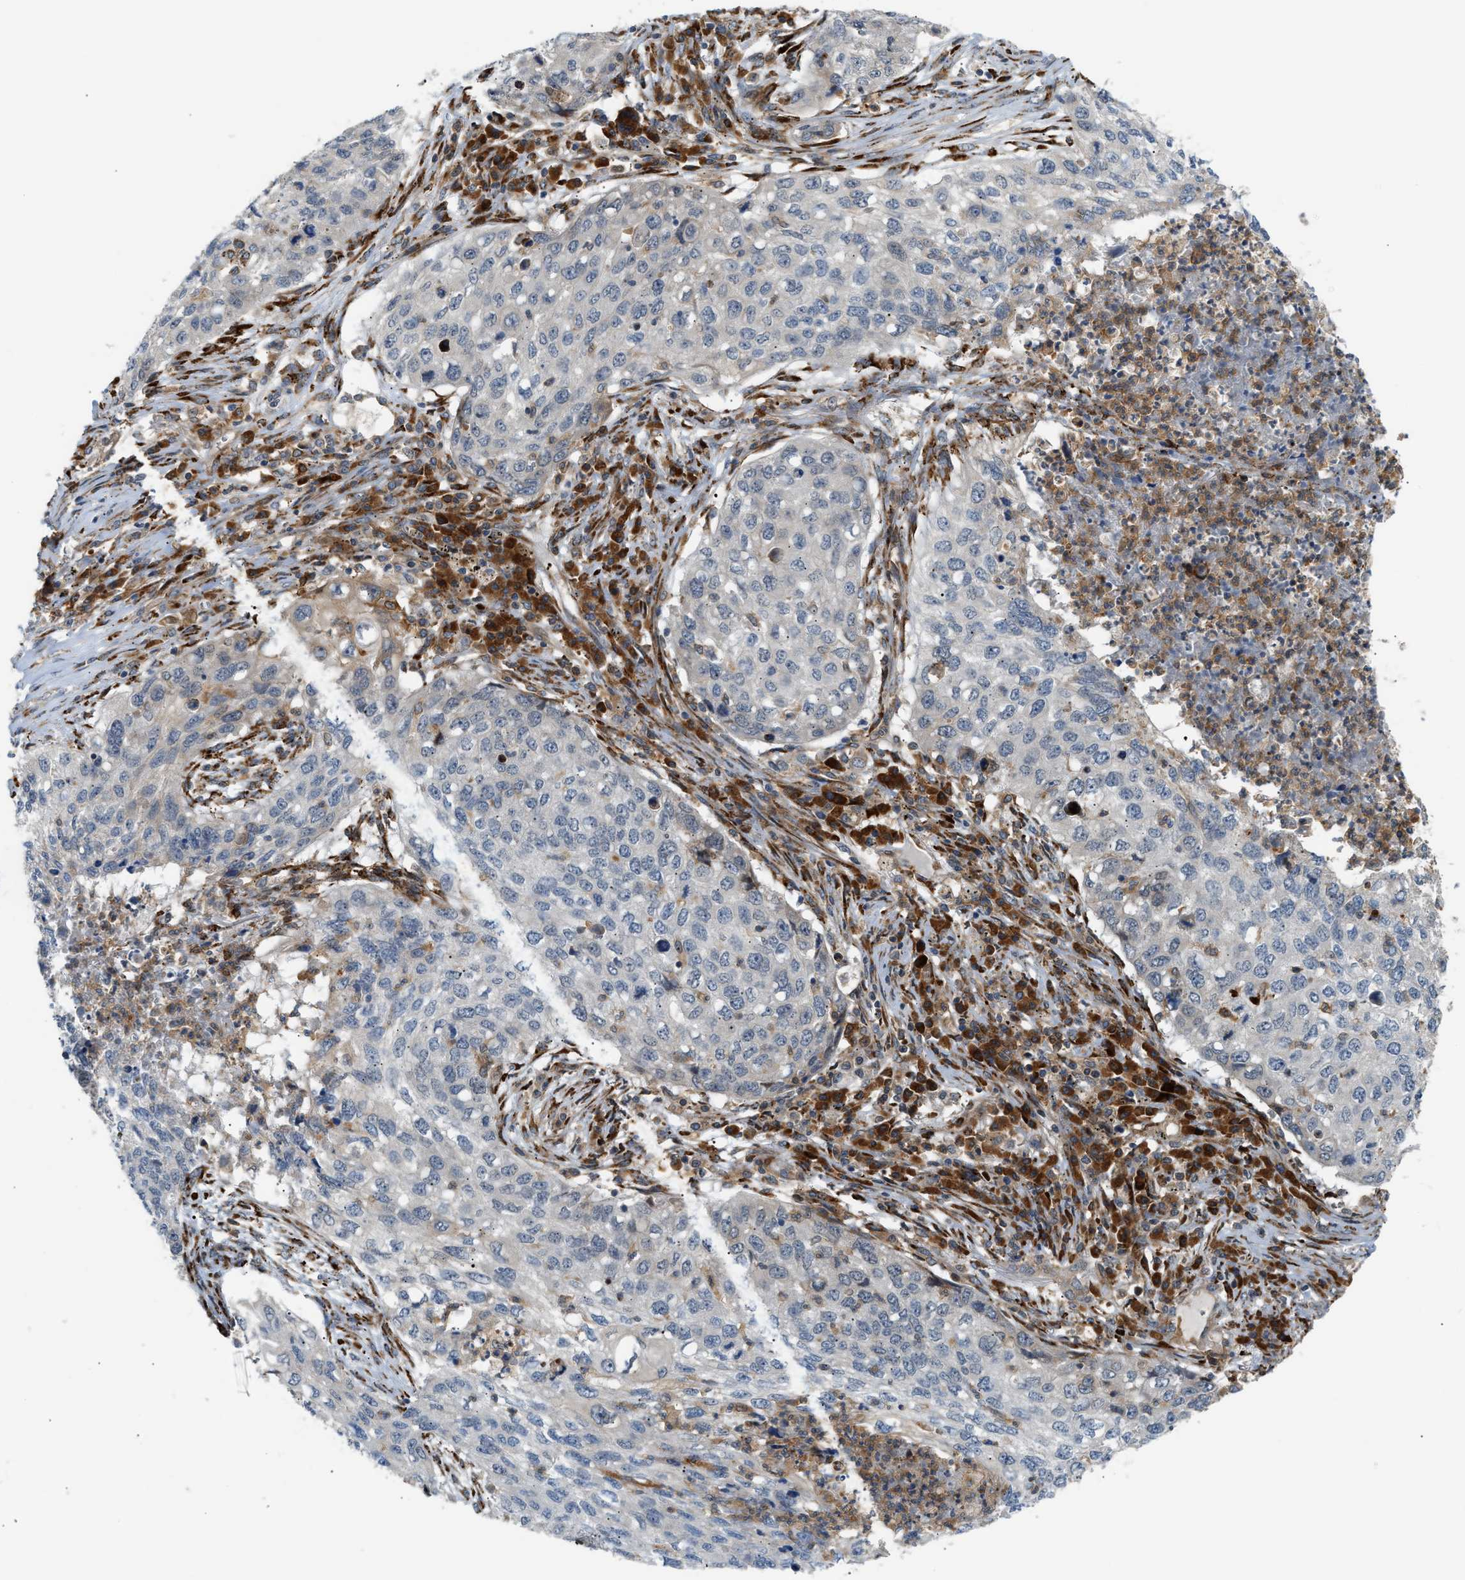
{"staining": {"intensity": "weak", "quantity": "<25%", "location": "cytoplasmic/membranous"}, "tissue": "lung cancer", "cell_type": "Tumor cells", "image_type": "cancer", "snomed": [{"axis": "morphology", "description": "Squamous cell carcinoma, NOS"}, {"axis": "topography", "description": "Lung"}], "caption": "The IHC image has no significant expression in tumor cells of lung squamous cell carcinoma tissue.", "gene": "PLCG2", "patient": {"sex": "female", "age": 63}}